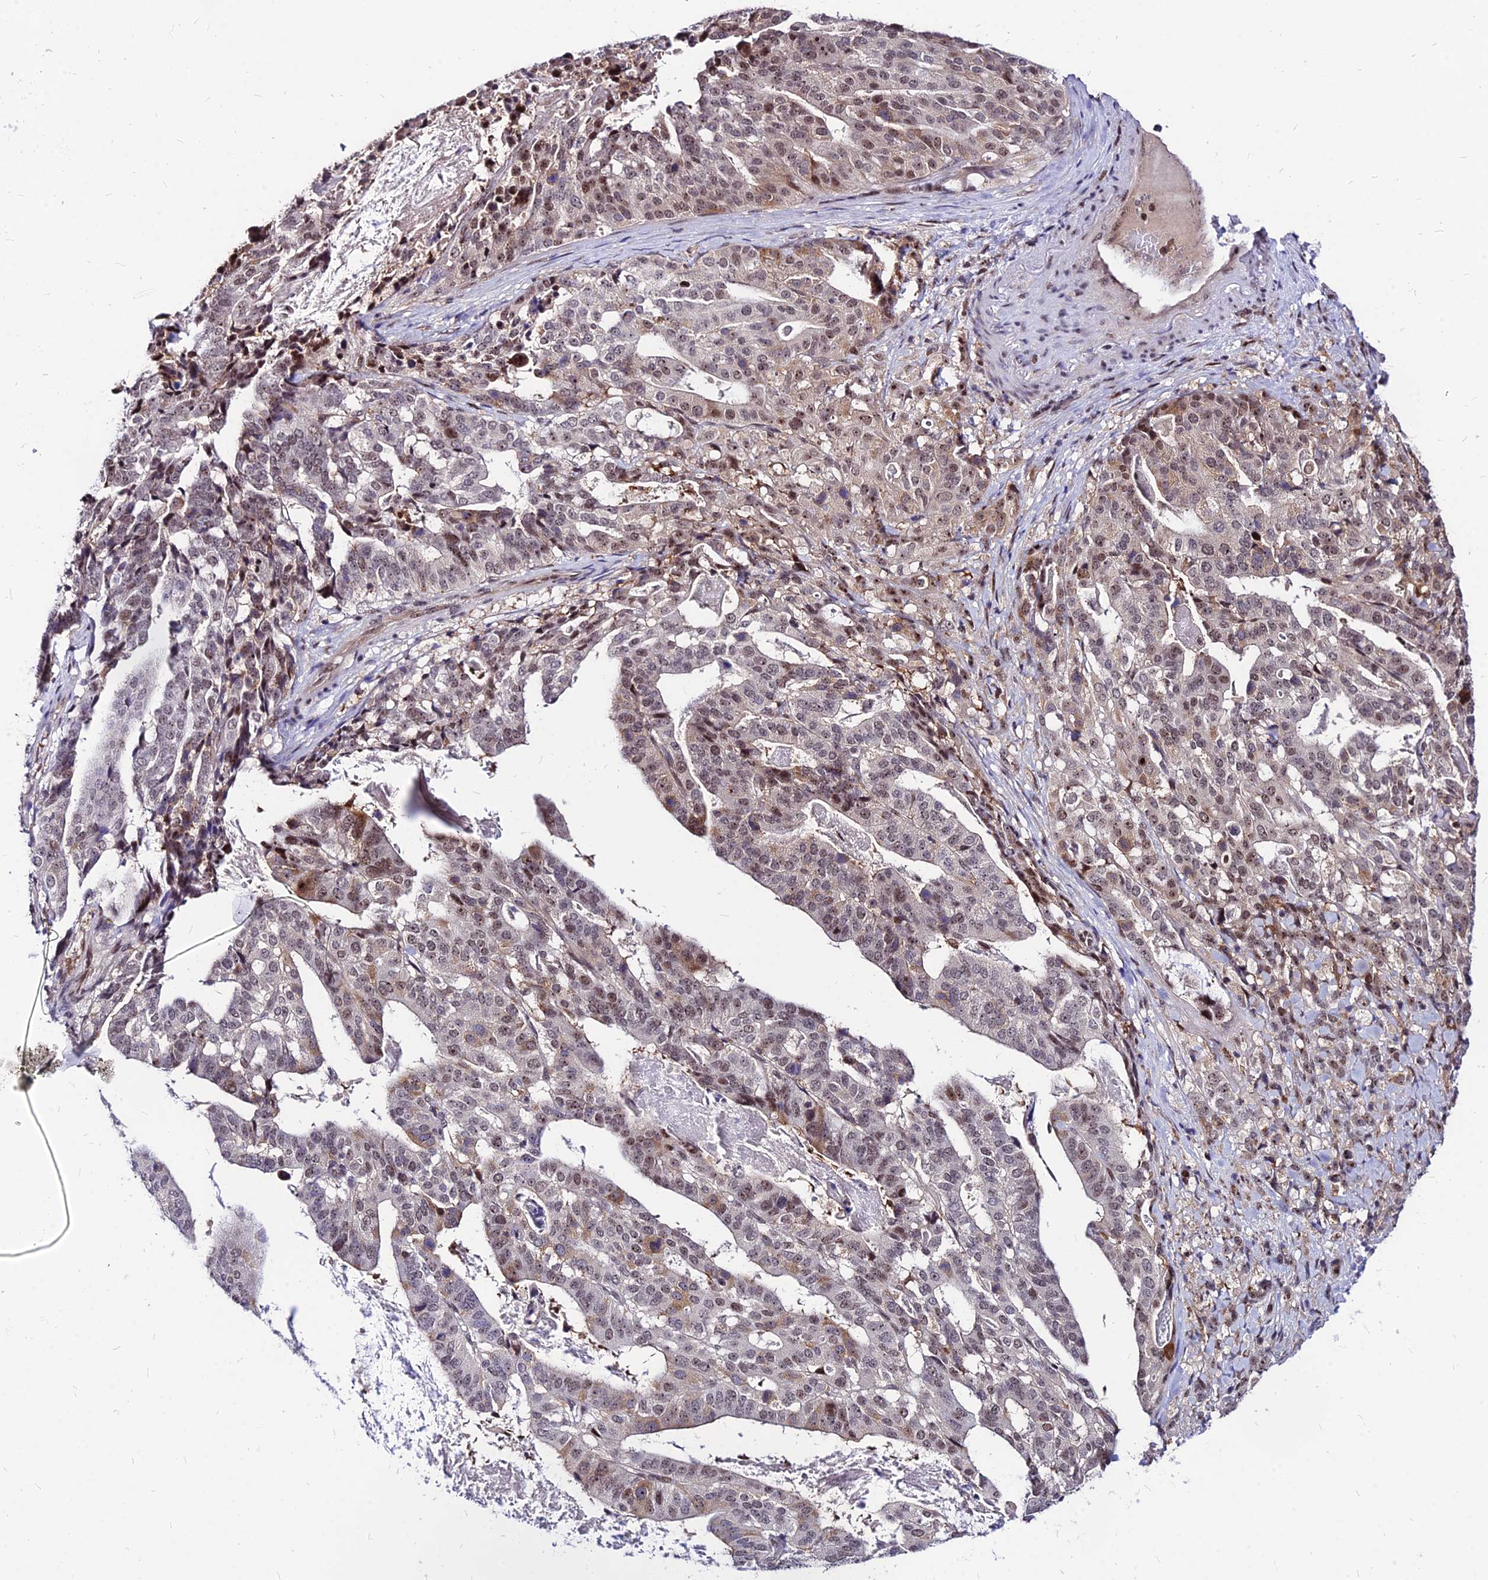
{"staining": {"intensity": "moderate", "quantity": "25%-75%", "location": "cytoplasmic/membranous,nuclear"}, "tissue": "stomach cancer", "cell_type": "Tumor cells", "image_type": "cancer", "snomed": [{"axis": "morphology", "description": "Adenocarcinoma, NOS"}, {"axis": "topography", "description": "Stomach"}], "caption": "High-magnification brightfield microscopy of stomach cancer stained with DAB (3,3'-diaminobenzidine) (brown) and counterstained with hematoxylin (blue). tumor cells exhibit moderate cytoplasmic/membranous and nuclear positivity is identified in approximately25%-75% of cells.", "gene": "DDX55", "patient": {"sex": "male", "age": 48}}